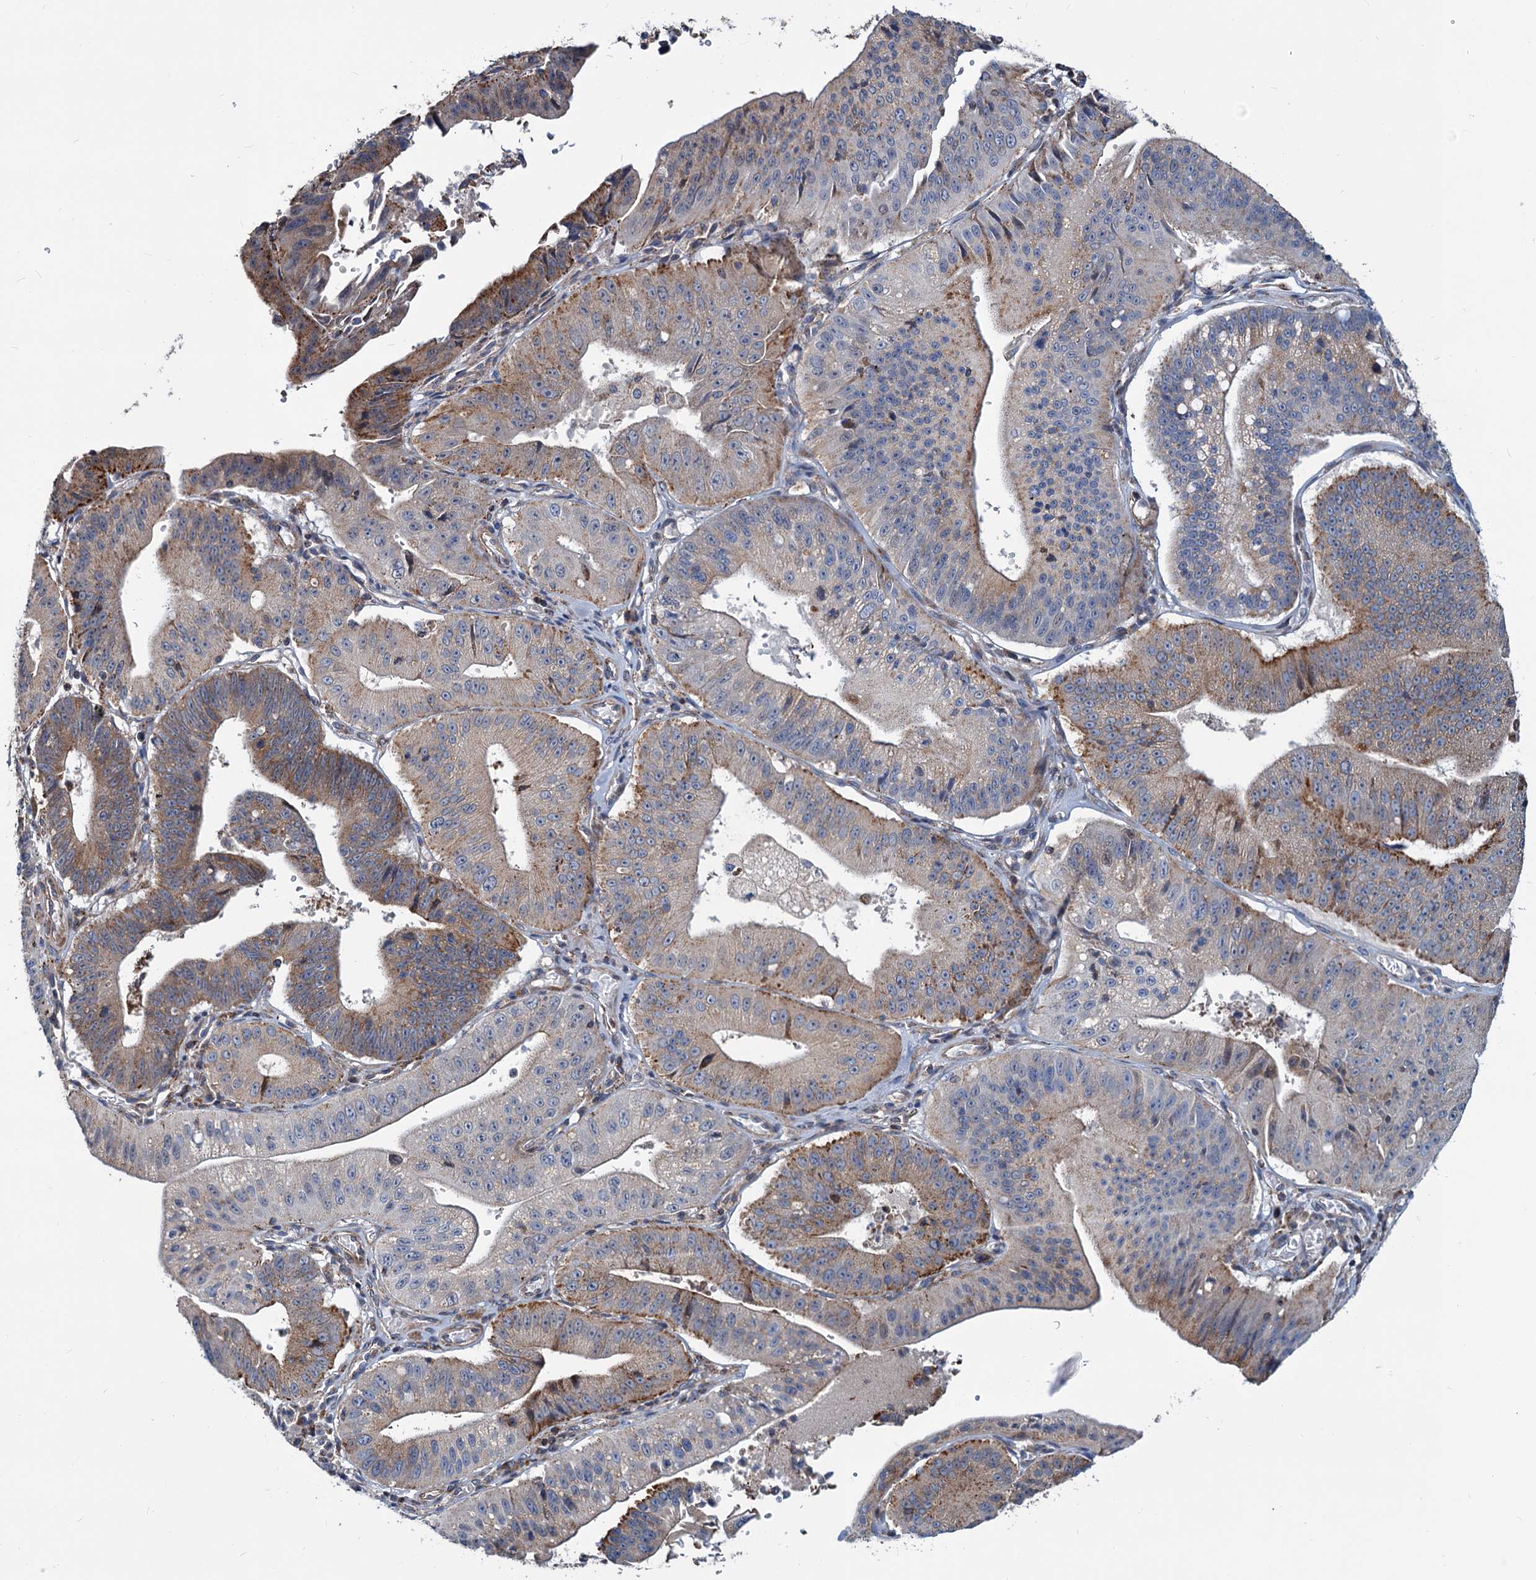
{"staining": {"intensity": "strong", "quantity": "25%-75%", "location": "cytoplasmic/membranous"}, "tissue": "stomach cancer", "cell_type": "Tumor cells", "image_type": "cancer", "snomed": [{"axis": "morphology", "description": "Adenocarcinoma, NOS"}, {"axis": "topography", "description": "Stomach"}], "caption": "Strong cytoplasmic/membranous positivity for a protein is identified in about 25%-75% of tumor cells of stomach adenocarcinoma using IHC.", "gene": "PSEN1", "patient": {"sex": "male", "age": 59}}